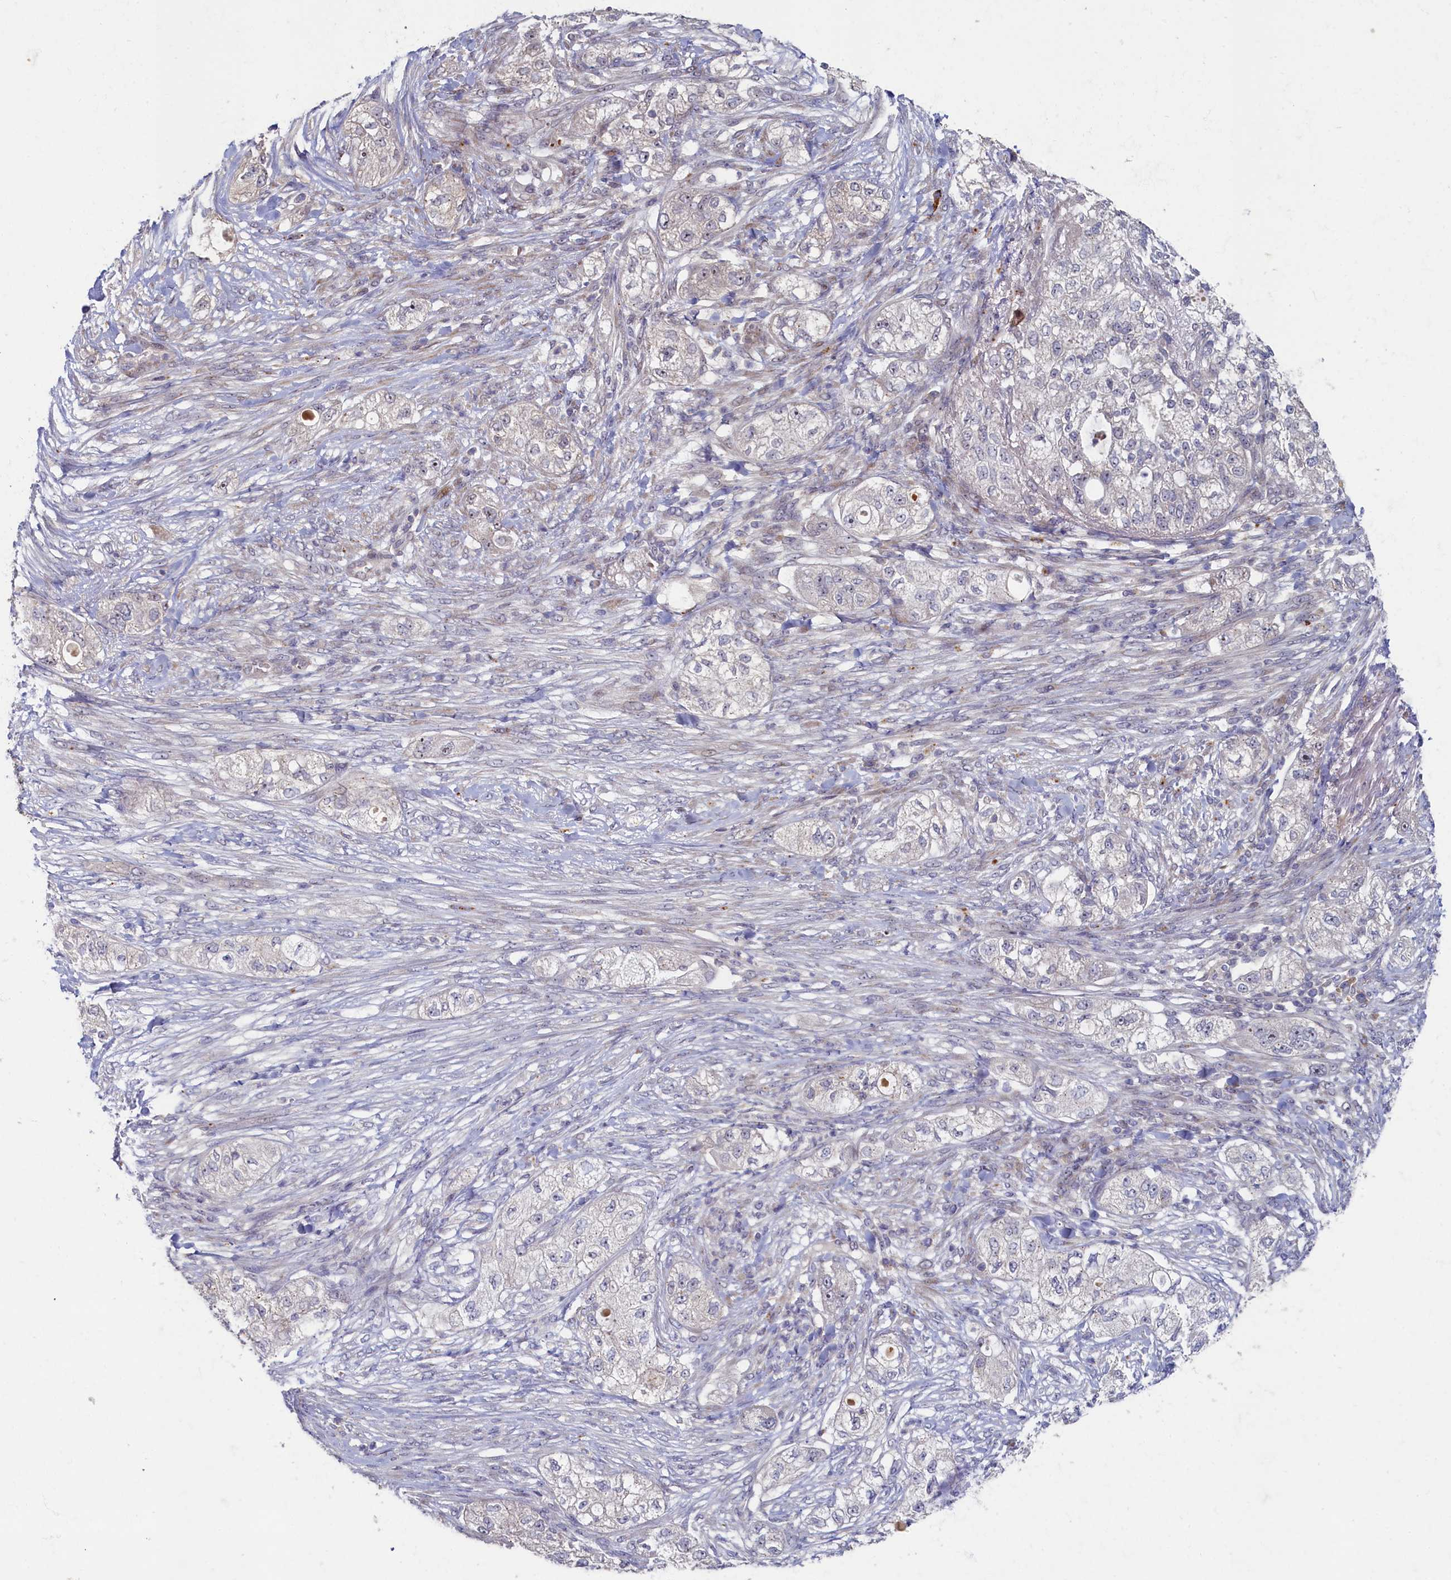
{"staining": {"intensity": "negative", "quantity": "none", "location": "none"}, "tissue": "pancreatic cancer", "cell_type": "Tumor cells", "image_type": "cancer", "snomed": [{"axis": "morphology", "description": "Adenocarcinoma, NOS"}, {"axis": "topography", "description": "Pancreas"}], "caption": "This is a histopathology image of IHC staining of adenocarcinoma (pancreatic), which shows no staining in tumor cells.", "gene": "HUNK", "patient": {"sex": "female", "age": 78}}